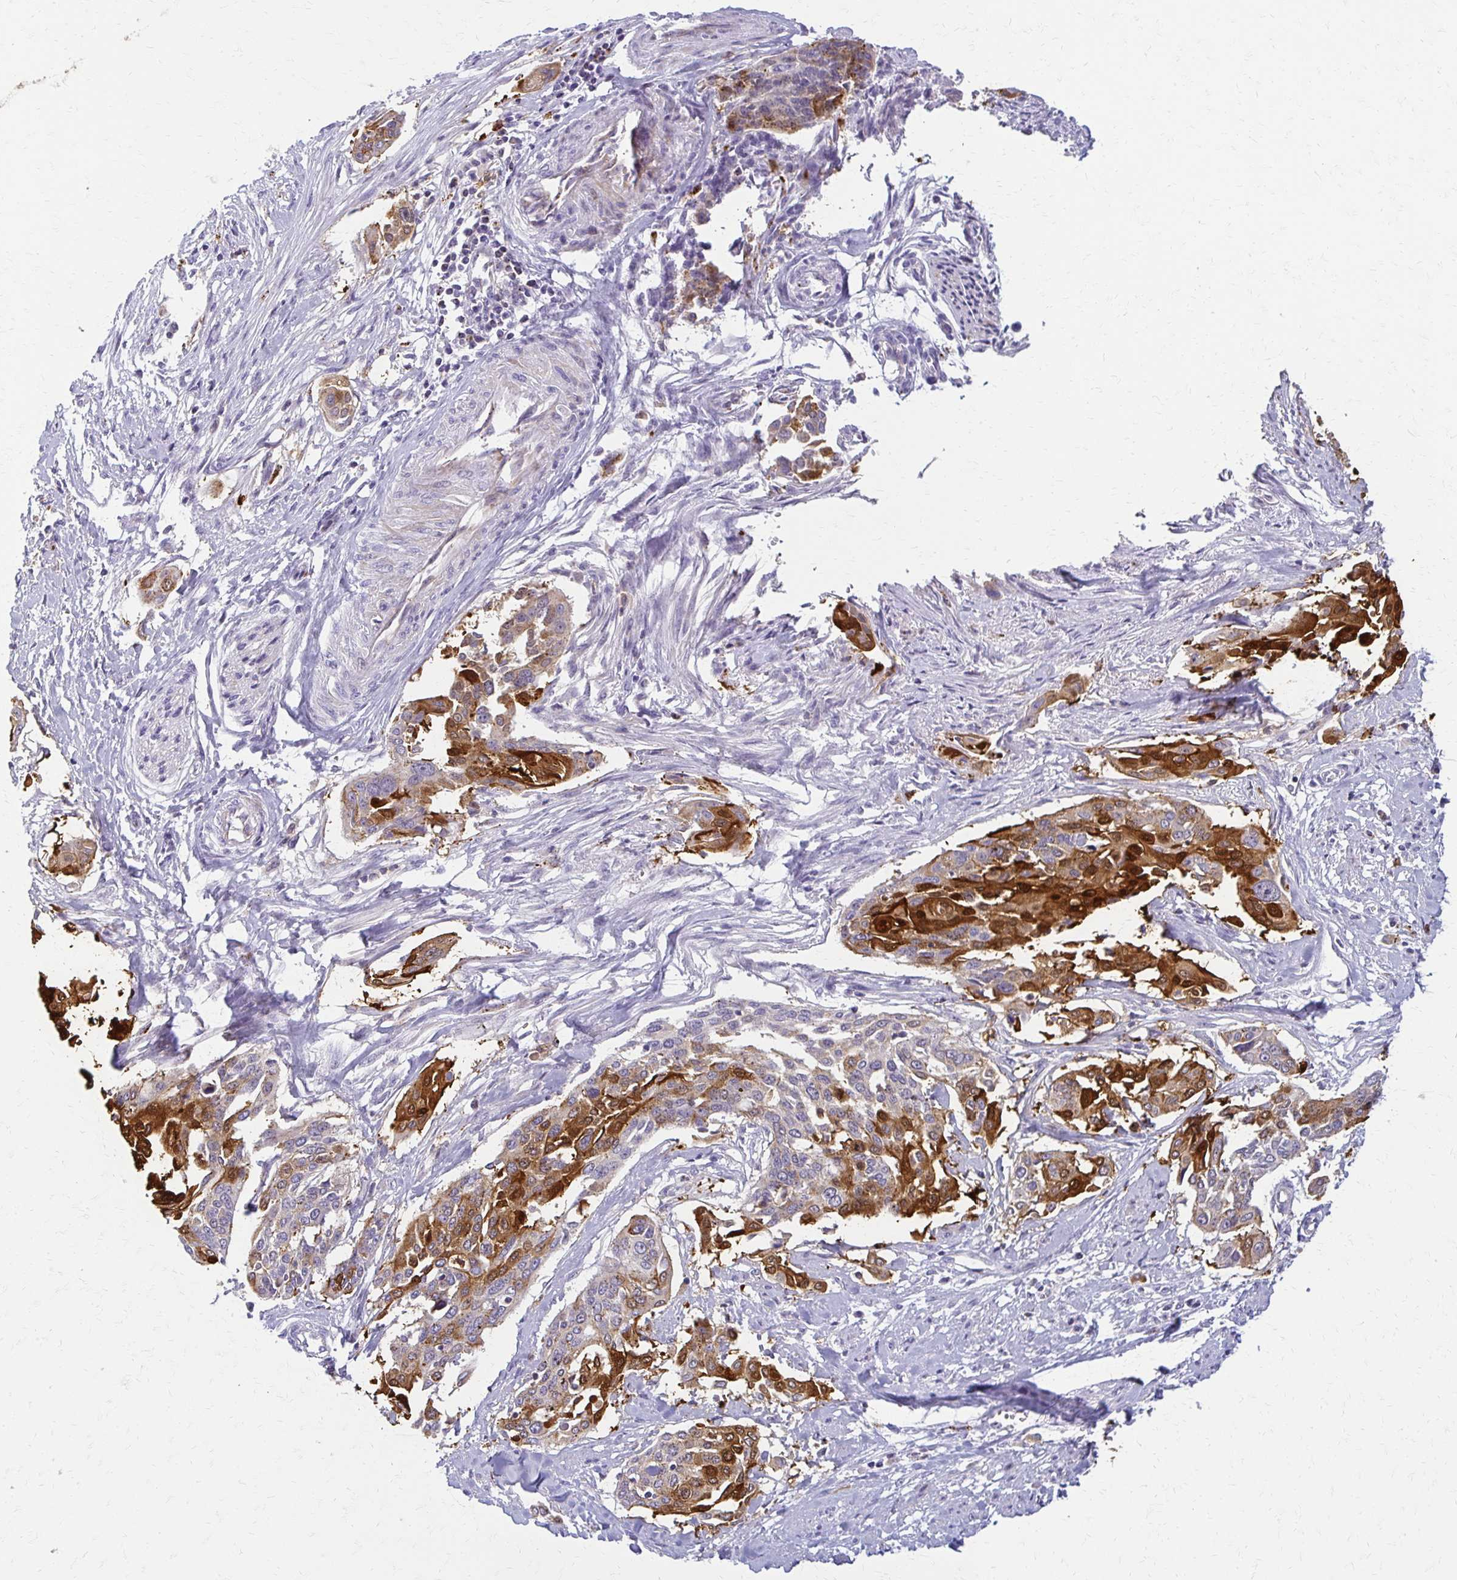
{"staining": {"intensity": "moderate", "quantity": "25%-75%", "location": "cytoplasmic/membranous,nuclear"}, "tissue": "cervical cancer", "cell_type": "Tumor cells", "image_type": "cancer", "snomed": [{"axis": "morphology", "description": "Squamous cell carcinoma, NOS"}, {"axis": "topography", "description": "Cervix"}], "caption": "Protein staining of squamous cell carcinoma (cervical) tissue reveals moderate cytoplasmic/membranous and nuclear positivity in about 25%-75% of tumor cells.", "gene": "BBS12", "patient": {"sex": "female", "age": 44}}